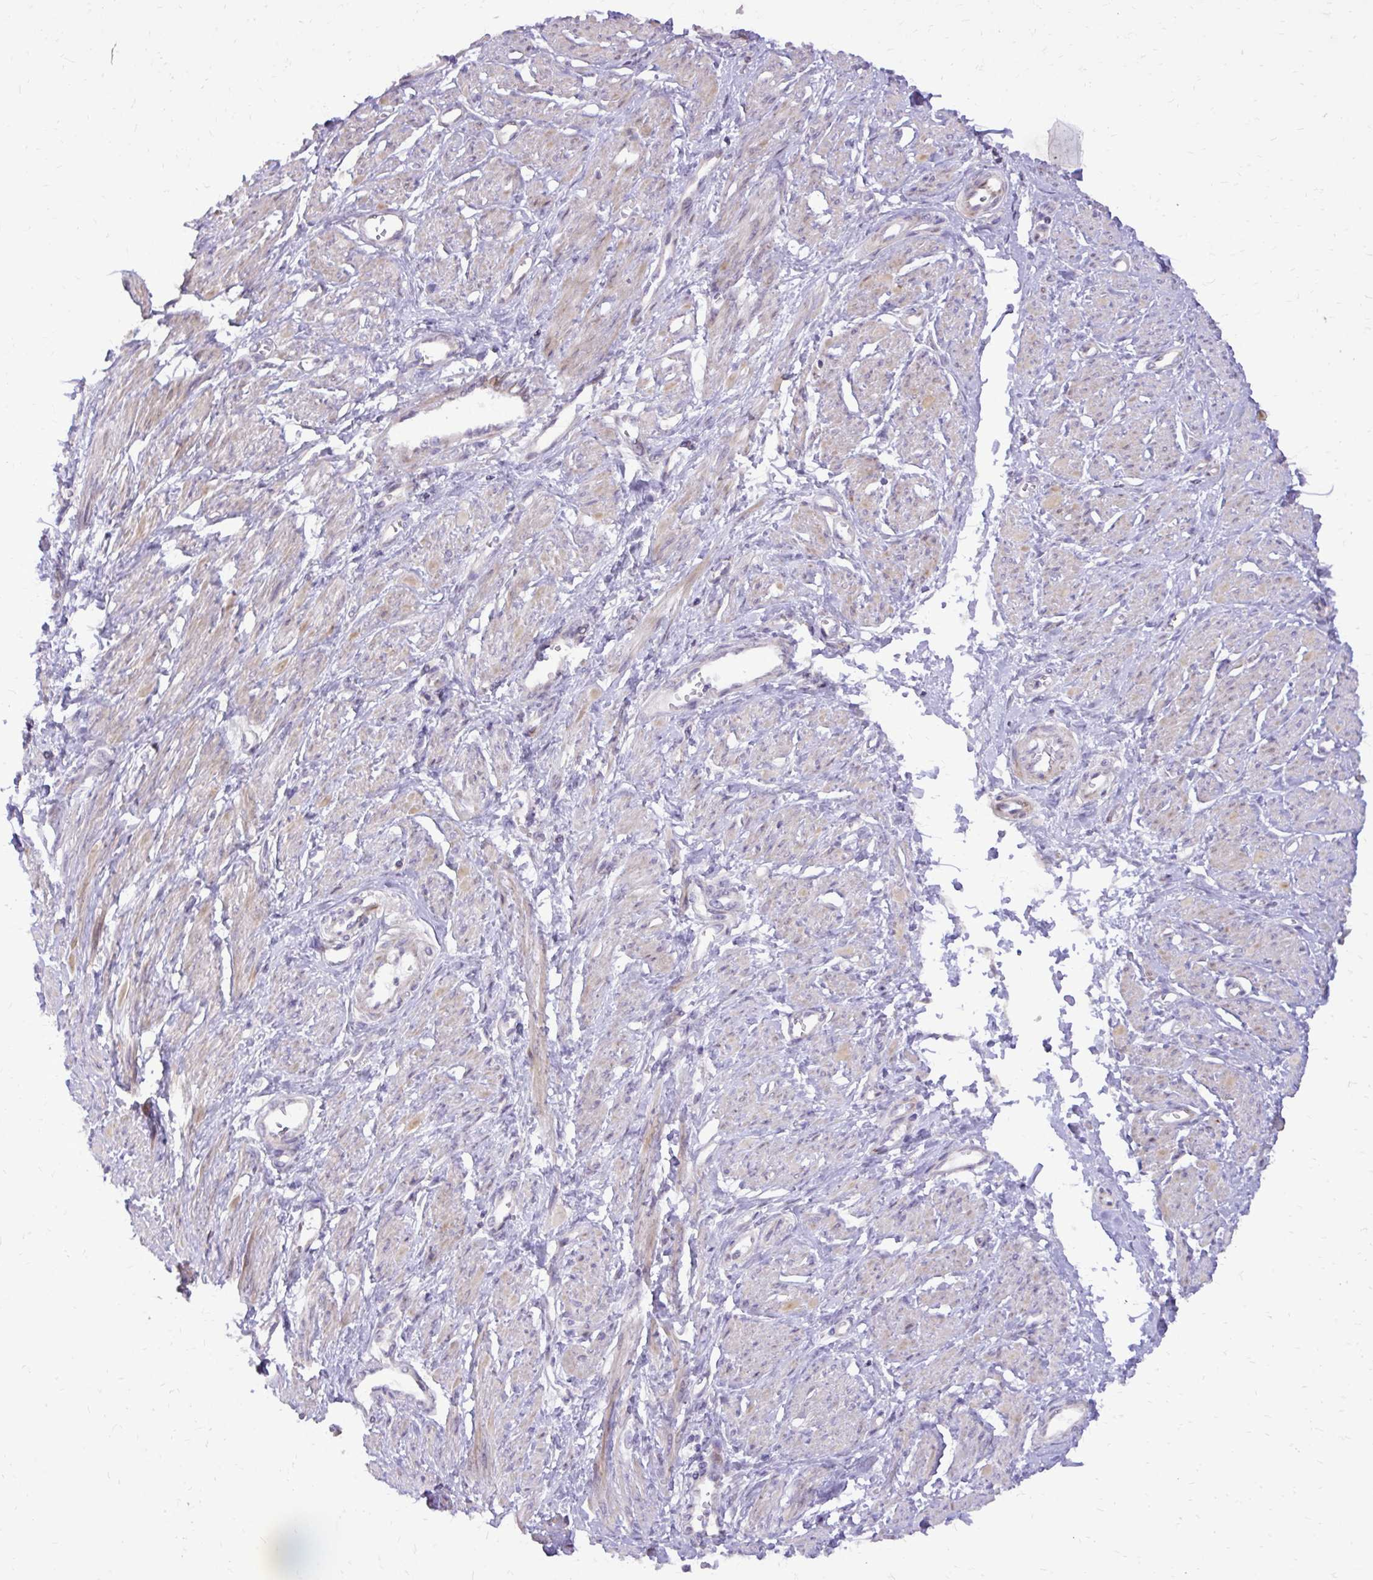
{"staining": {"intensity": "moderate", "quantity": "<25%", "location": "cytoplasmic/membranous"}, "tissue": "smooth muscle", "cell_type": "Smooth muscle cells", "image_type": "normal", "snomed": [{"axis": "morphology", "description": "Normal tissue, NOS"}, {"axis": "topography", "description": "Smooth muscle"}, {"axis": "topography", "description": "Uterus"}], "caption": "Immunohistochemical staining of benign human smooth muscle displays low levels of moderate cytoplasmic/membranous positivity in approximately <25% of smooth muscle cells.", "gene": "ABCC3", "patient": {"sex": "female", "age": 39}}